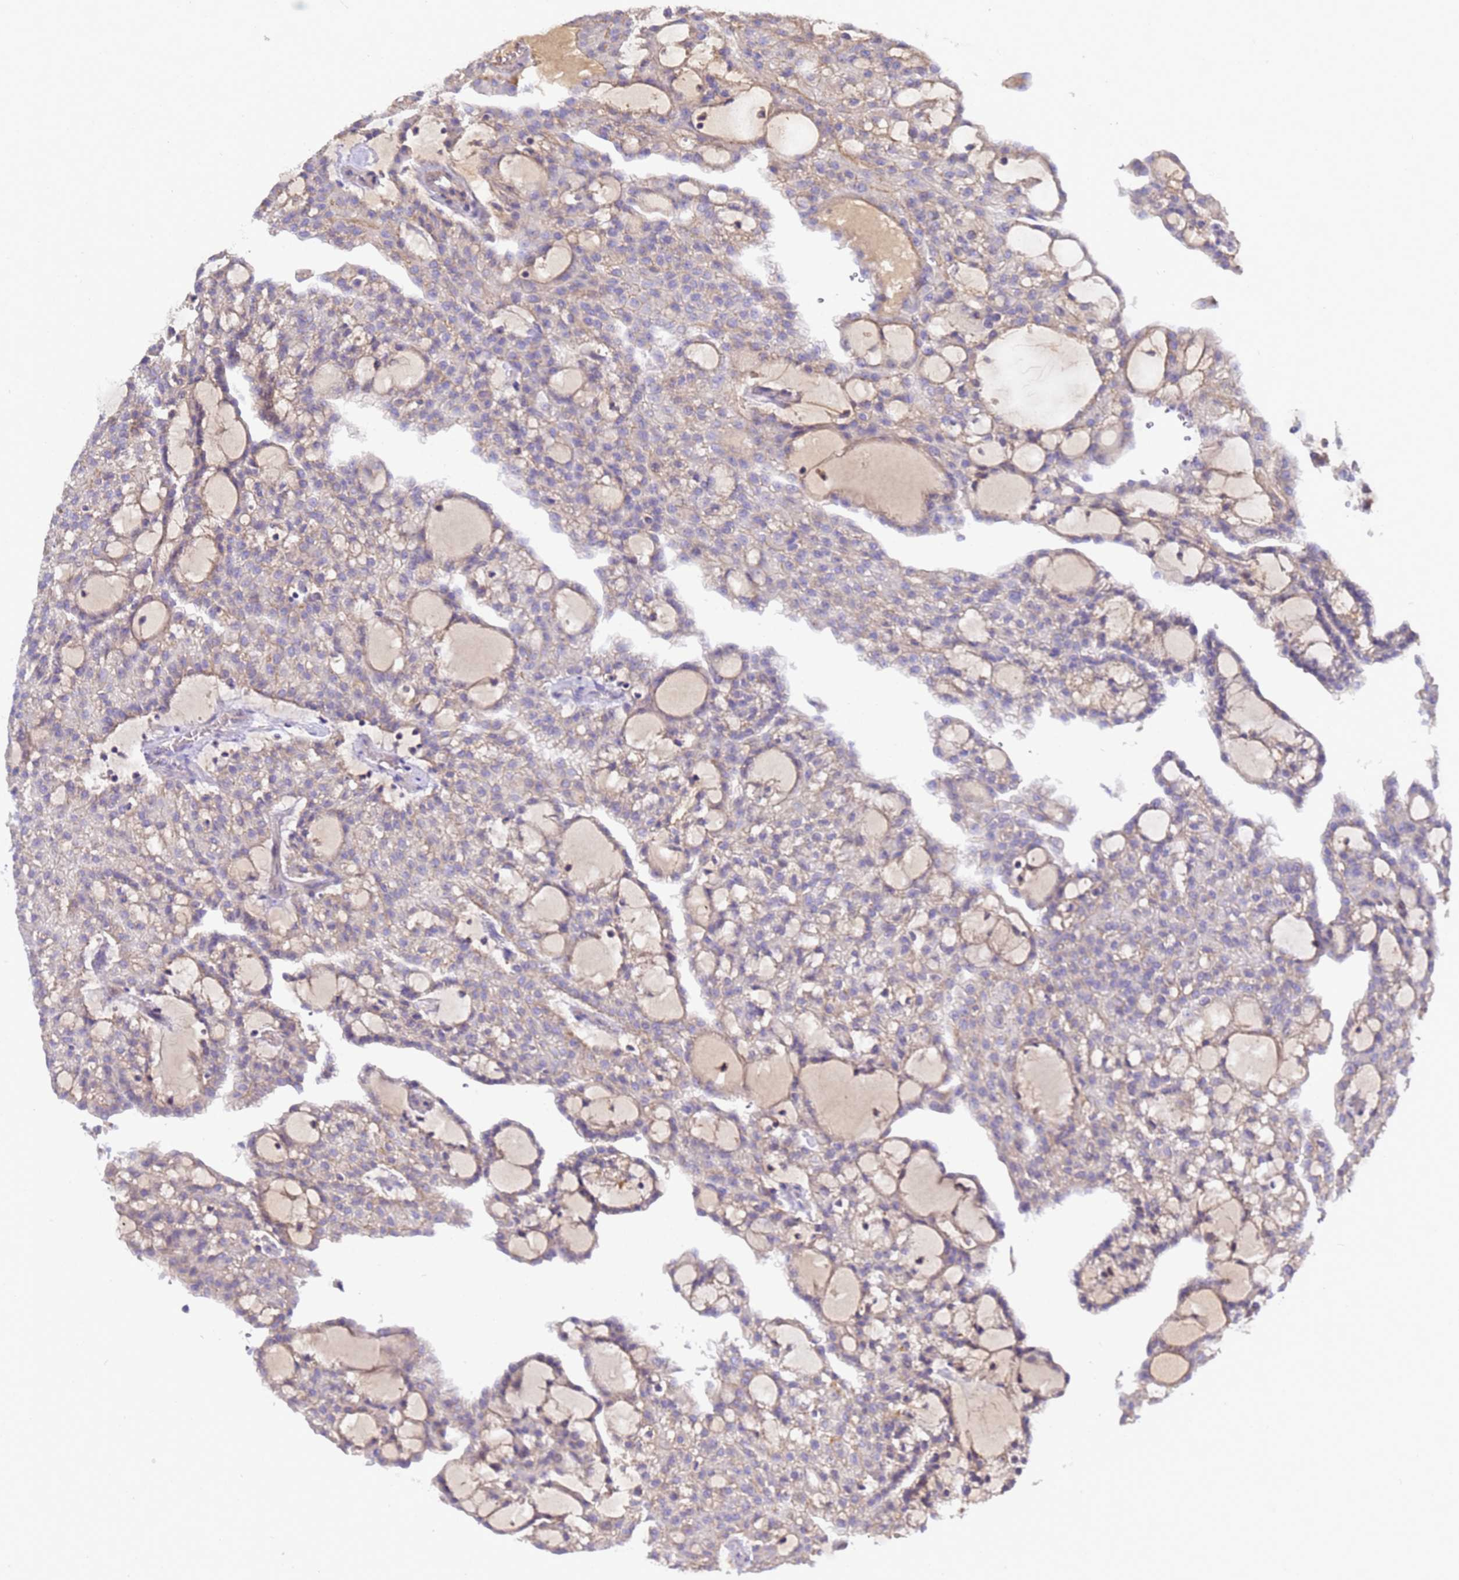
{"staining": {"intensity": "weak", "quantity": "25%-75%", "location": "cytoplasmic/membranous"}, "tissue": "renal cancer", "cell_type": "Tumor cells", "image_type": "cancer", "snomed": [{"axis": "morphology", "description": "Adenocarcinoma, NOS"}, {"axis": "topography", "description": "Kidney"}], "caption": "Protein expression by immunohistochemistry displays weak cytoplasmic/membranous positivity in about 25%-75% of tumor cells in adenocarcinoma (renal).", "gene": "TBCD", "patient": {"sex": "male", "age": 63}}